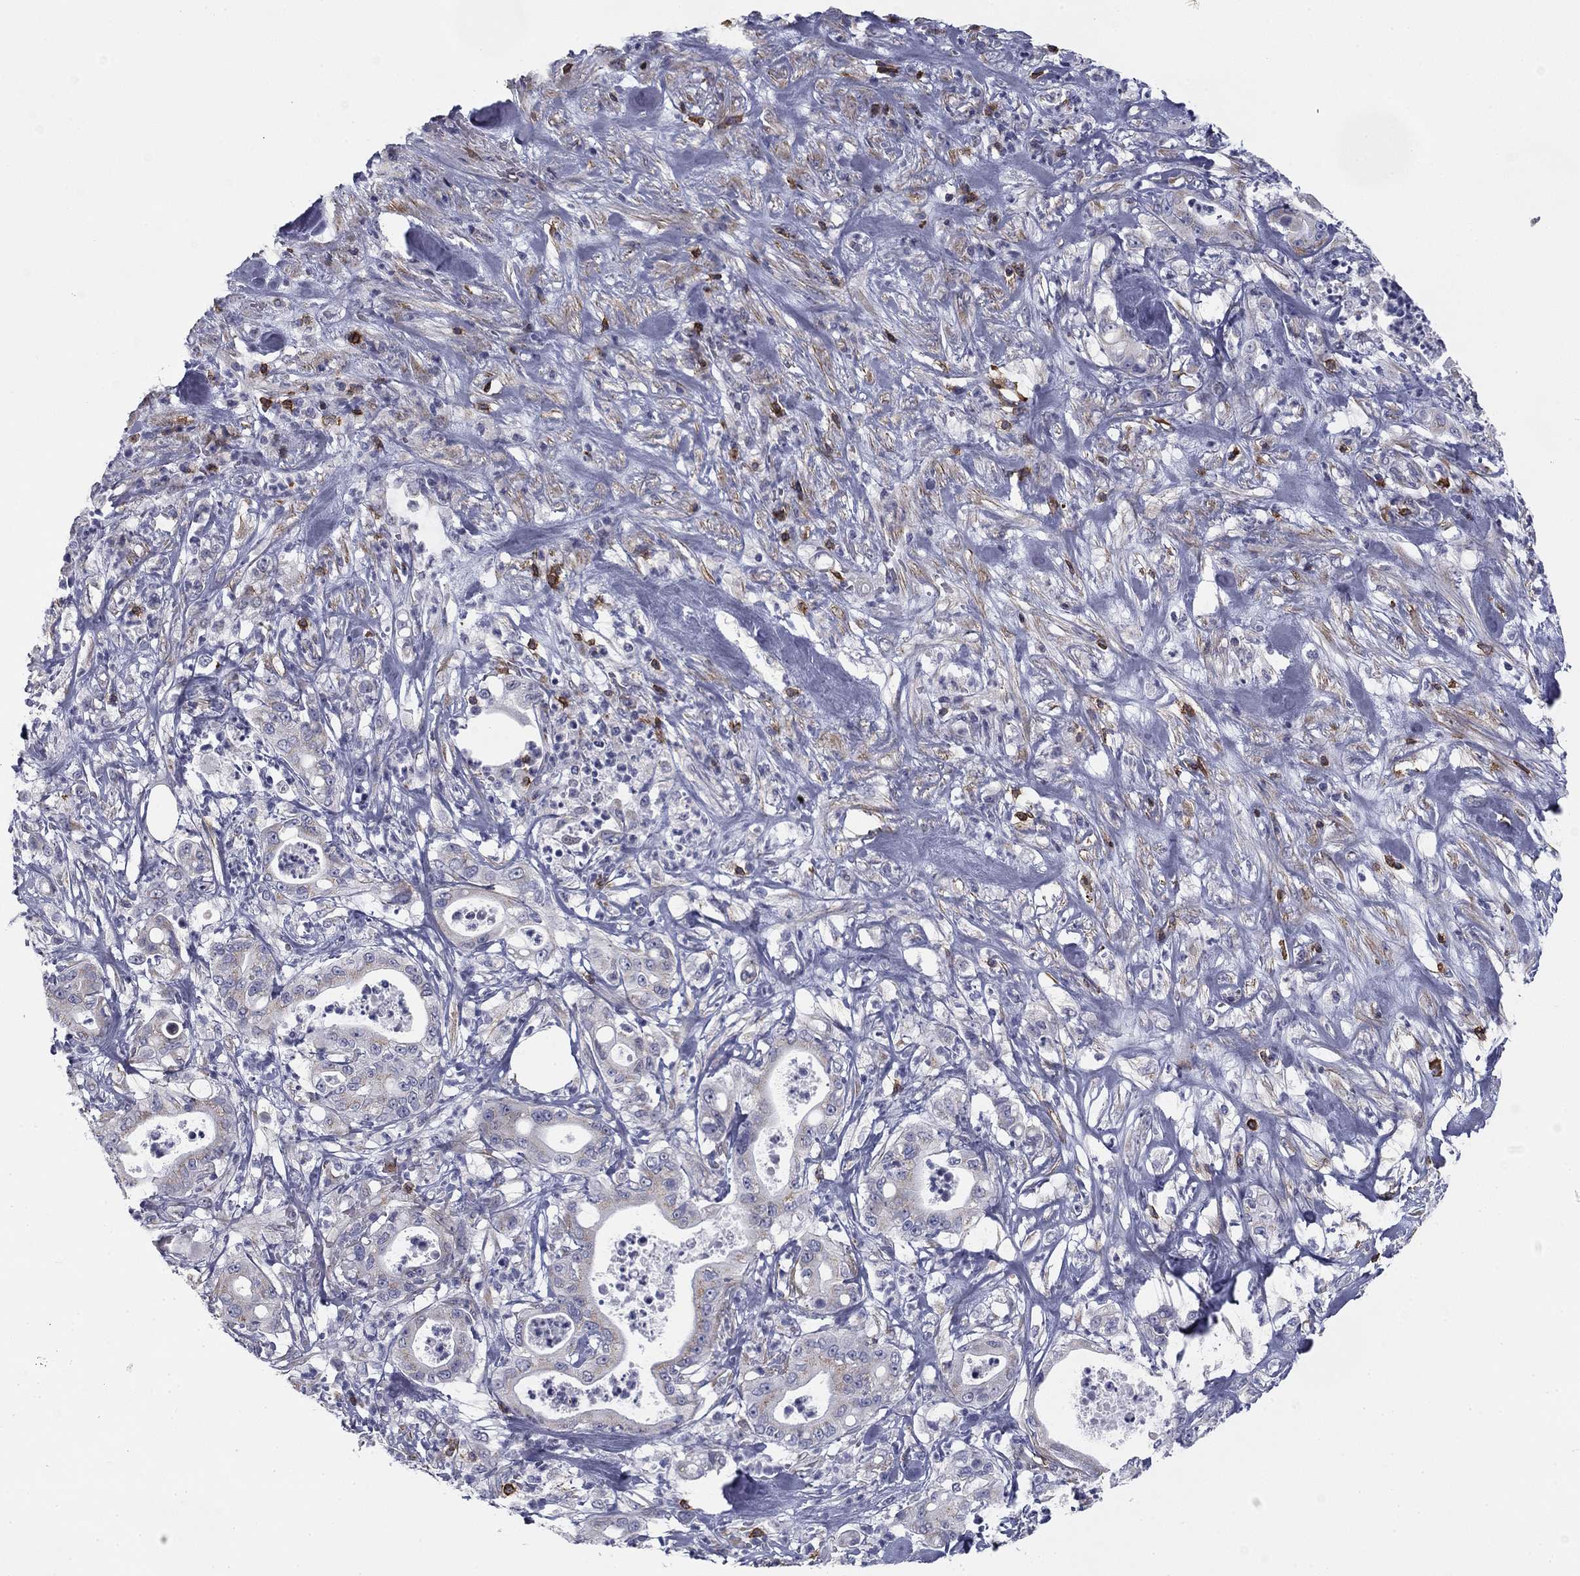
{"staining": {"intensity": "negative", "quantity": "none", "location": "none"}, "tissue": "pancreatic cancer", "cell_type": "Tumor cells", "image_type": "cancer", "snomed": [{"axis": "morphology", "description": "Adenocarcinoma, NOS"}, {"axis": "topography", "description": "Pancreas"}], "caption": "This is an IHC photomicrograph of adenocarcinoma (pancreatic). There is no staining in tumor cells.", "gene": "TRAT1", "patient": {"sex": "male", "age": 71}}